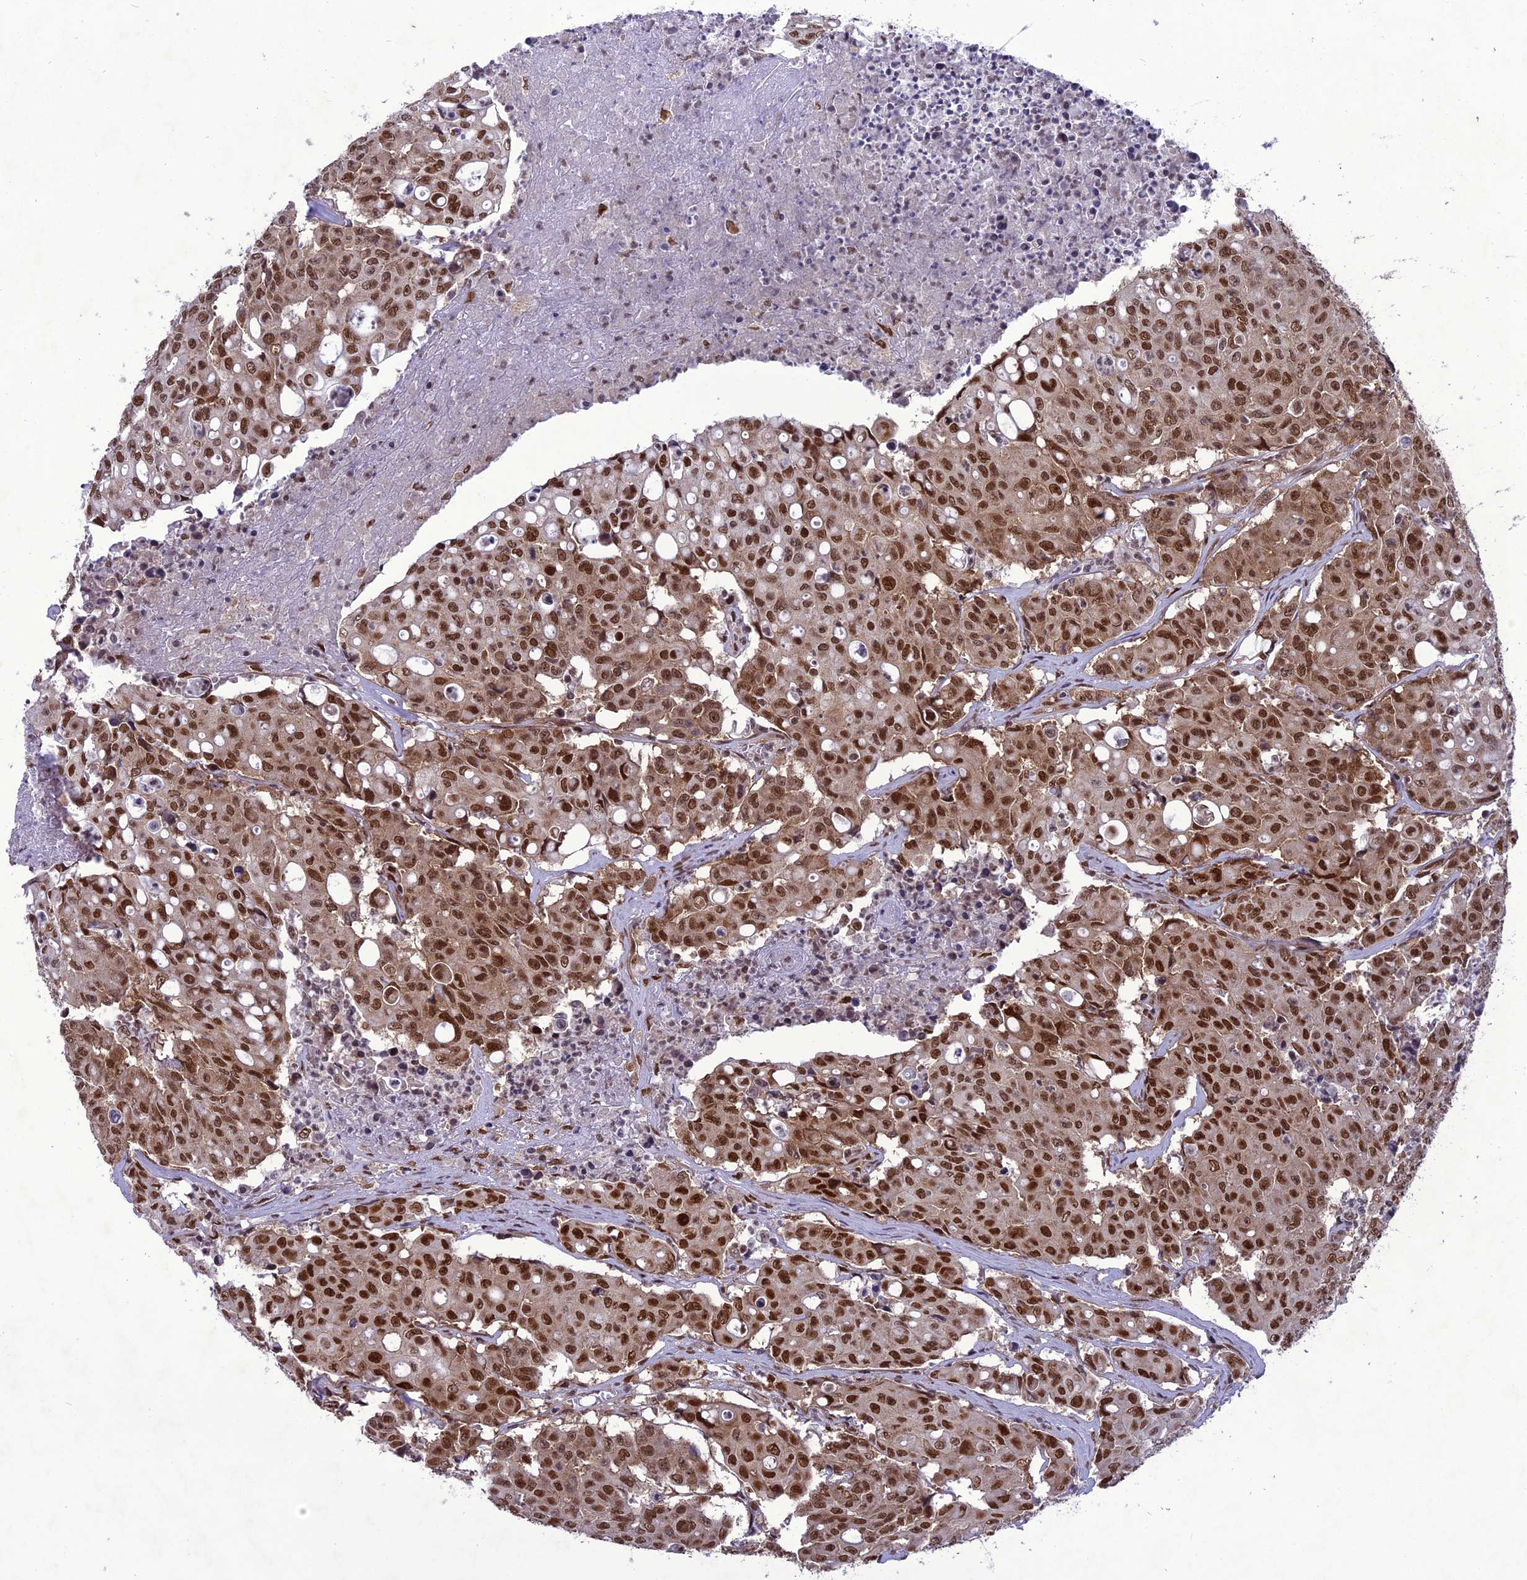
{"staining": {"intensity": "strong", "quantity": ">75%", "location": "nuclear"}, "tissue": "colorectal cancer", "cell_type": "Tumor cells", "image_type": "cancer", "snomed": [{"axis": "morphology", "description": "Adenocarcinoma, NOS"}, {"axis": "topography", "description": "Colon"}], "caption": "DAB (3,3'-diaminobenzidine) immunohistochemical staining of colorectal adenocarcinoma exhibits strong nuclear protein positivity in about >75% of tumor cells.", "gene": "DDX1", "patient": {"sex": "male", "age": 51}}